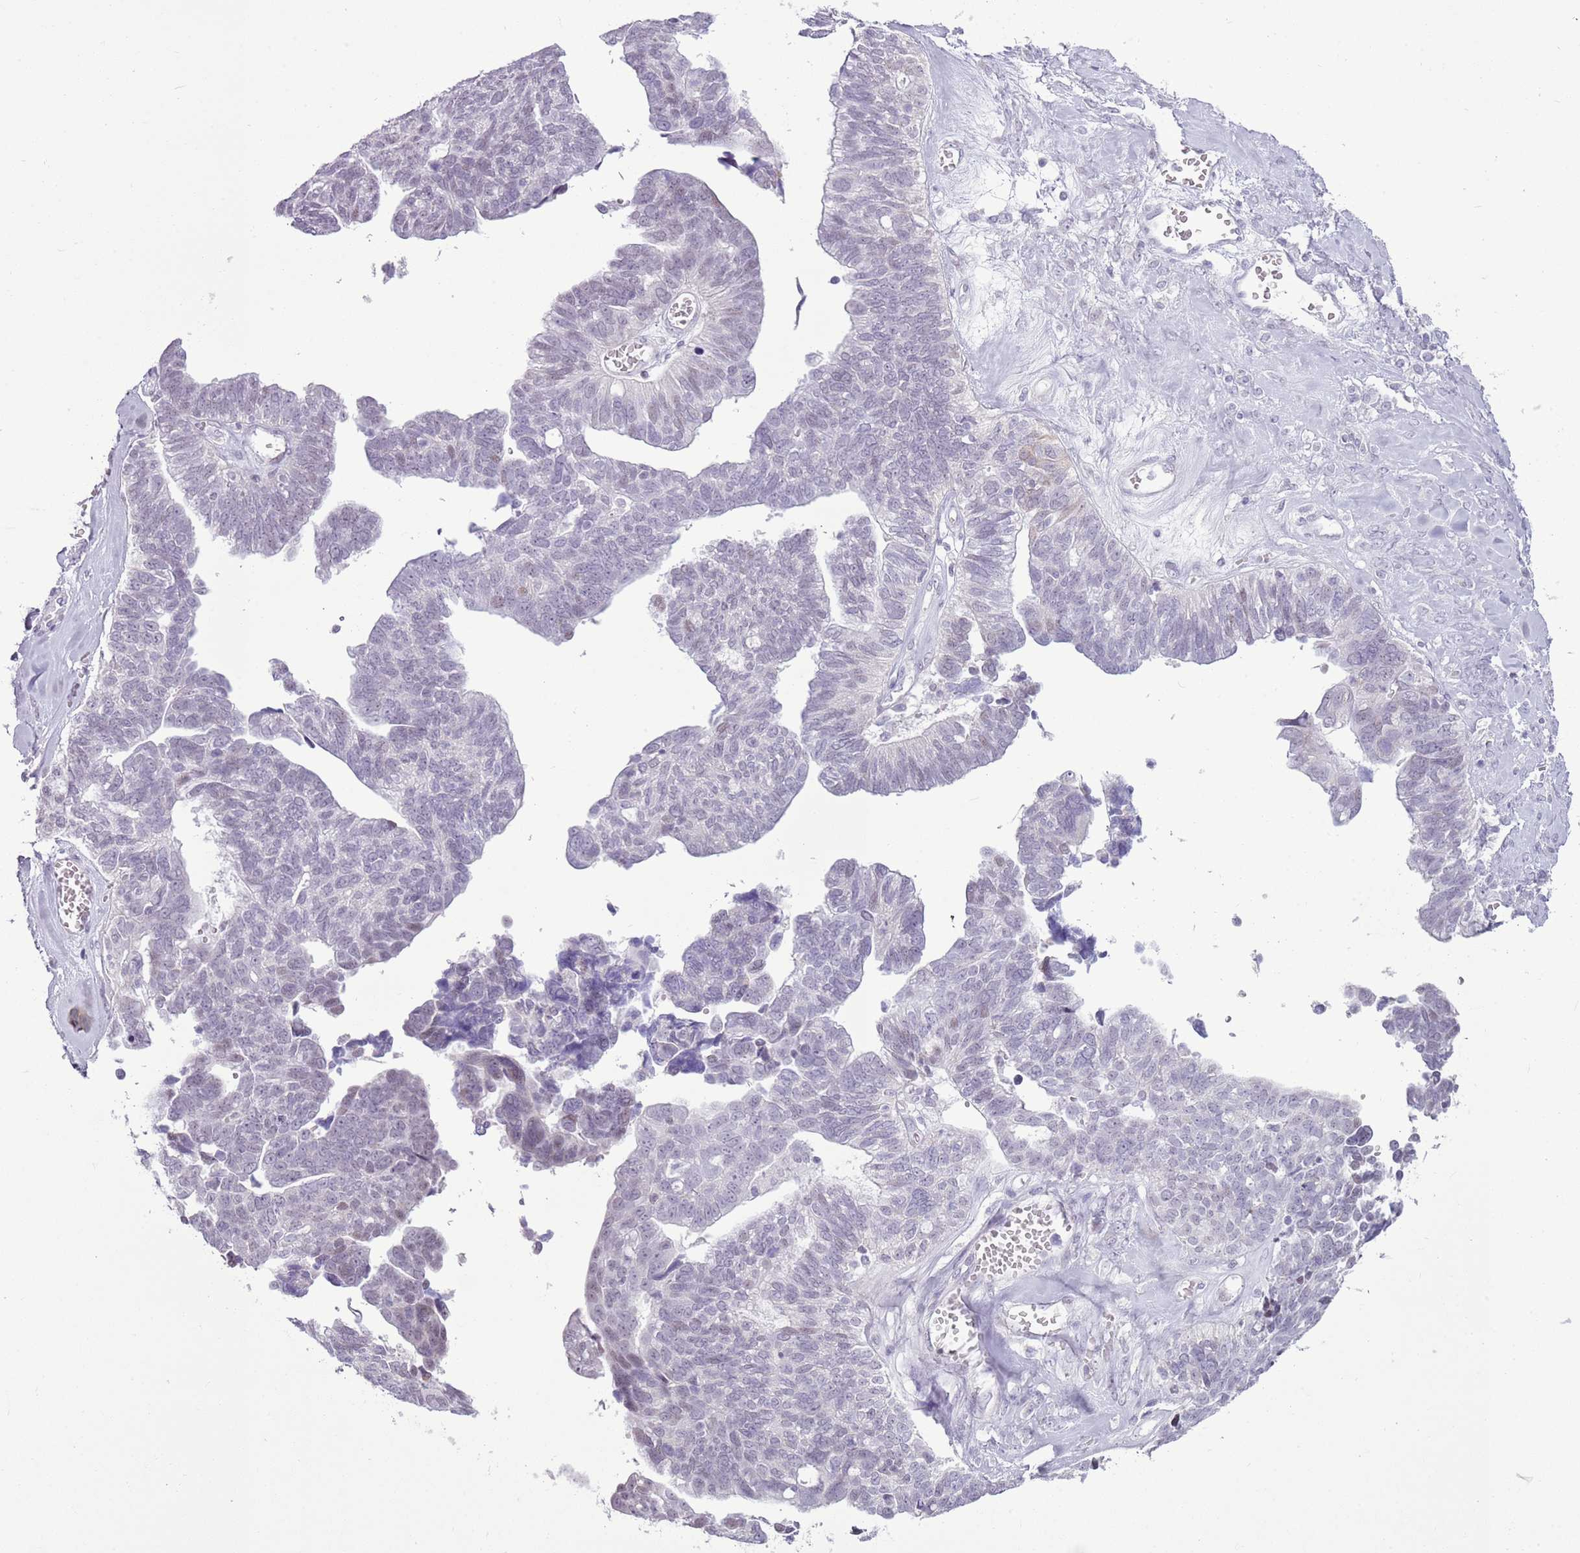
{"staining": {"intensity": "negative", "quantity": "none", "location": "none"}, "tissue": "ovarian cancer", "cell_type": "Tumor cells", "image_type": "cancer", "snomed": [{"axis": "morphology", "description": "Cystadenocarcinoma, serous, NOS"}, {"axis": "topography", "description": "Ovary"}], "caption": "Ovarian cancer (serous cystadenocarcinoma) was stained to show a protein in brown. There is no significant positivity in tumor cells.", "gene": "RPL3L", "patient": {"sex": "female", "age": 79}}